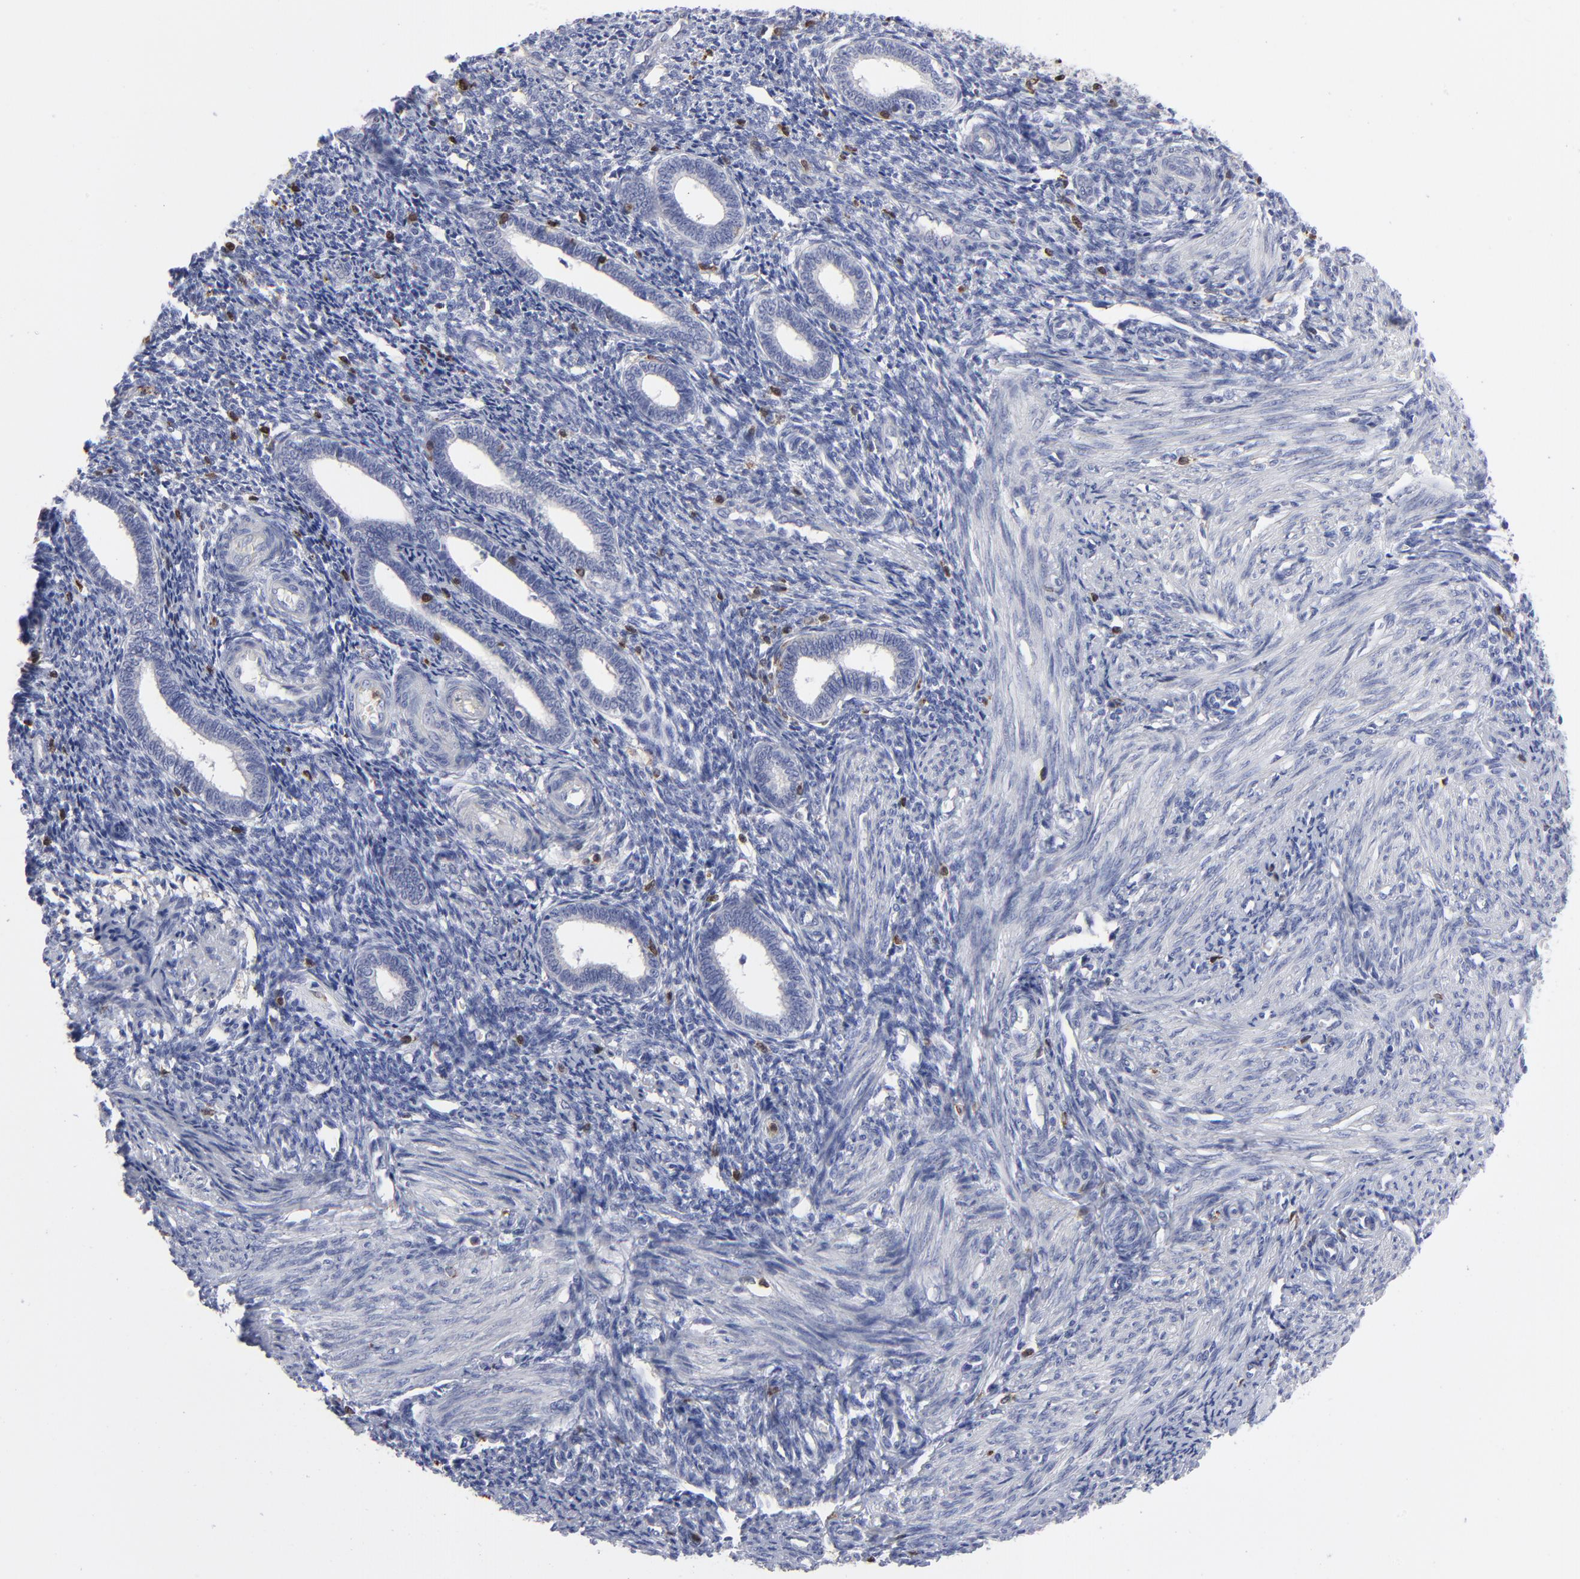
{"staining": {"intensity": "moderate", "quantity": "<25%", "location": "cytoplasmic/membranous"}, "tissue": "endometrium", "cell_type": "Cells in endometrial stroma", "image_type": "normal", "snomed": [{"axis": "morphology", "description": "Normal tissue, NOS"}, {"axis": "topography", "description": "Endometrium"}], "caption": "Brown immunohistochemical staining in unremarkable endometrium demonstrates moderate cytoplasmic/membranous positivity in about <25% of cells in endometrial stroma.", "gene": "TBXT", "patient": {"sex": "female", "age": 27}}